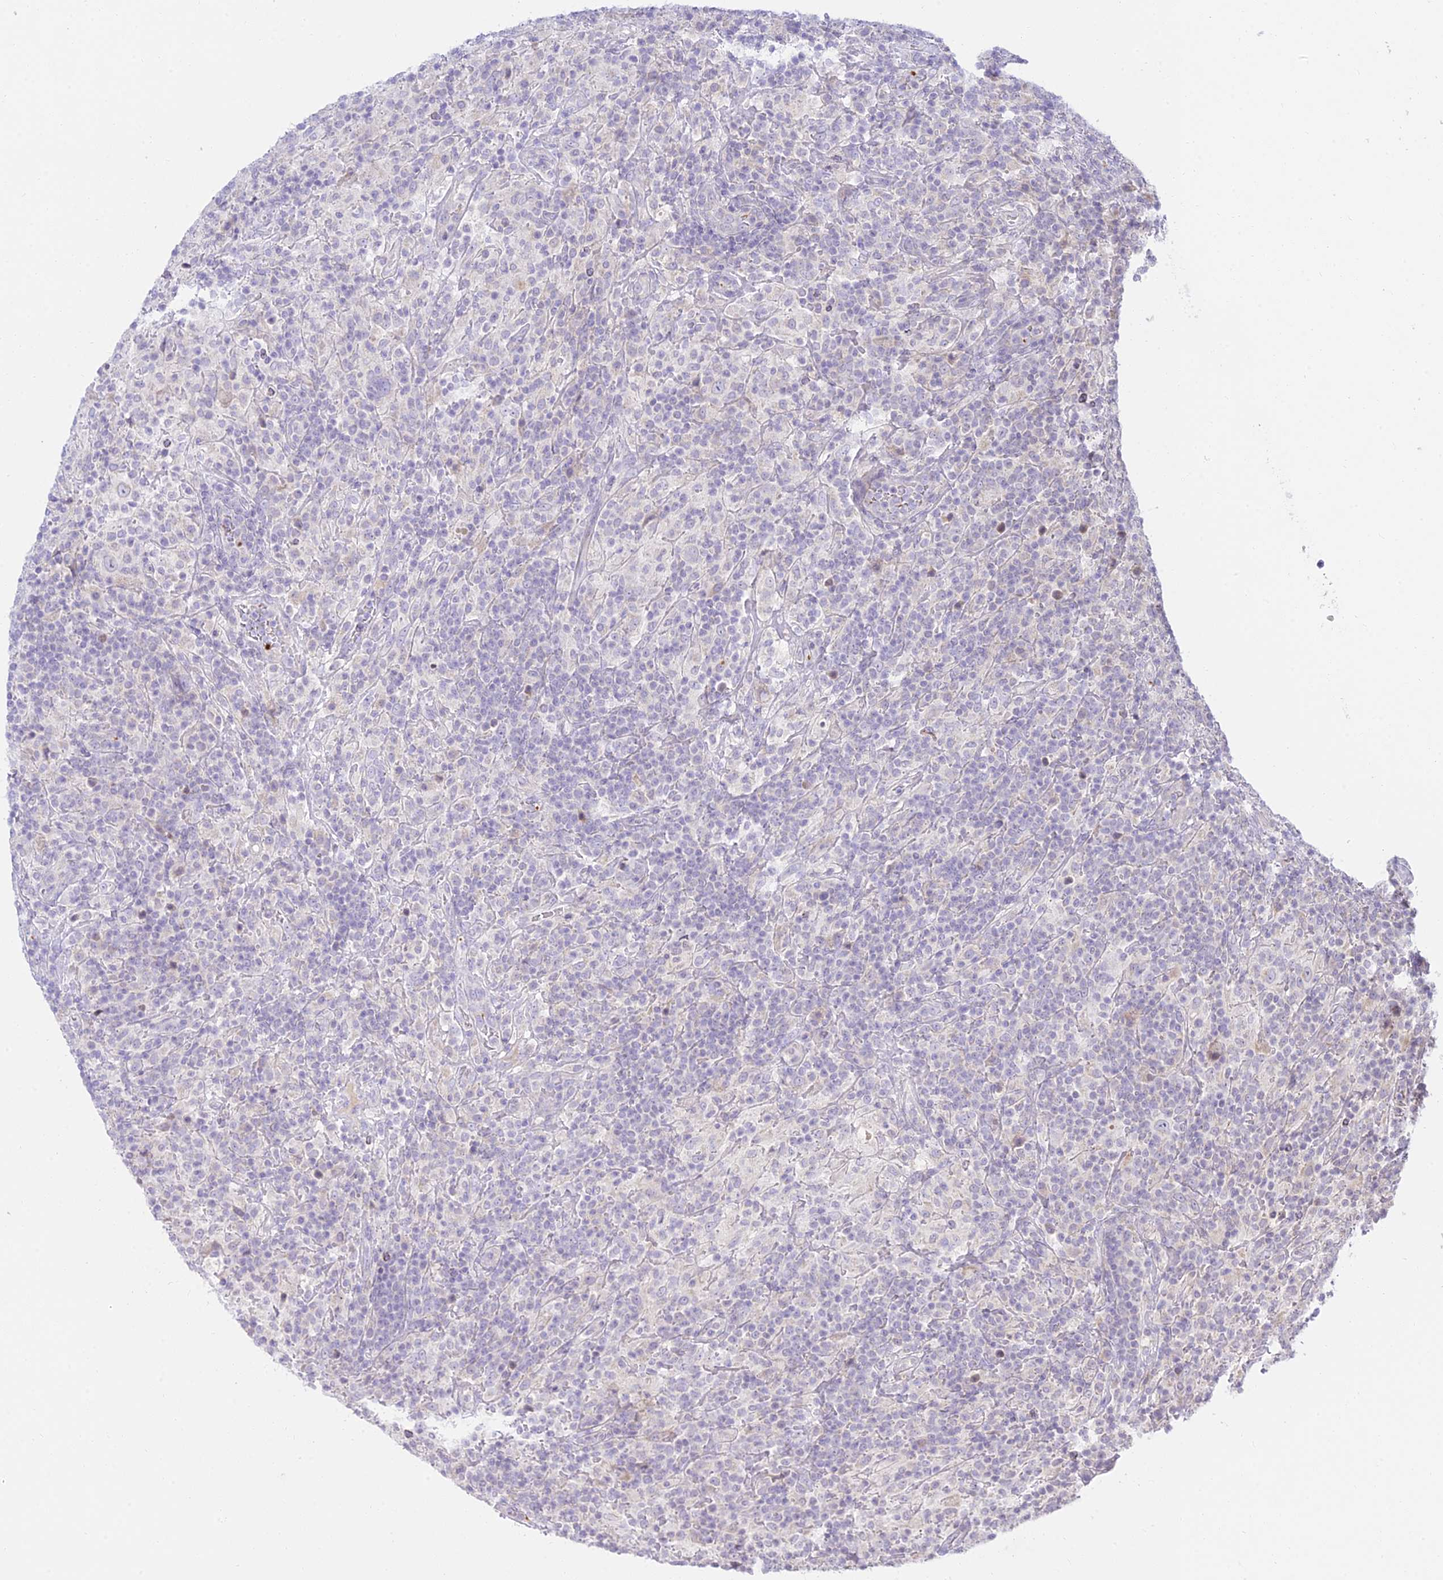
{"staining": {"intensity": "negative", "quantity": "none", "location": "none"}, "tissue": "lymphoma", "cell_type": "Tumor cells", "image_type": "cancer", "snomed": [{"axis": "morphology", "description": "Hodgkin's disease, NOS"}, {"axis": "topography", "description": "Lymph node"}], "caption": "This image is of Hodgkin's disease stained with immunohistochemistry (IHC) to label a protein in brown with the nuclei are counter-stained blue. There is no positivity in tumor cells.", "gene": "TMEM40", "patient": {"sex": "male", "age": 70}}